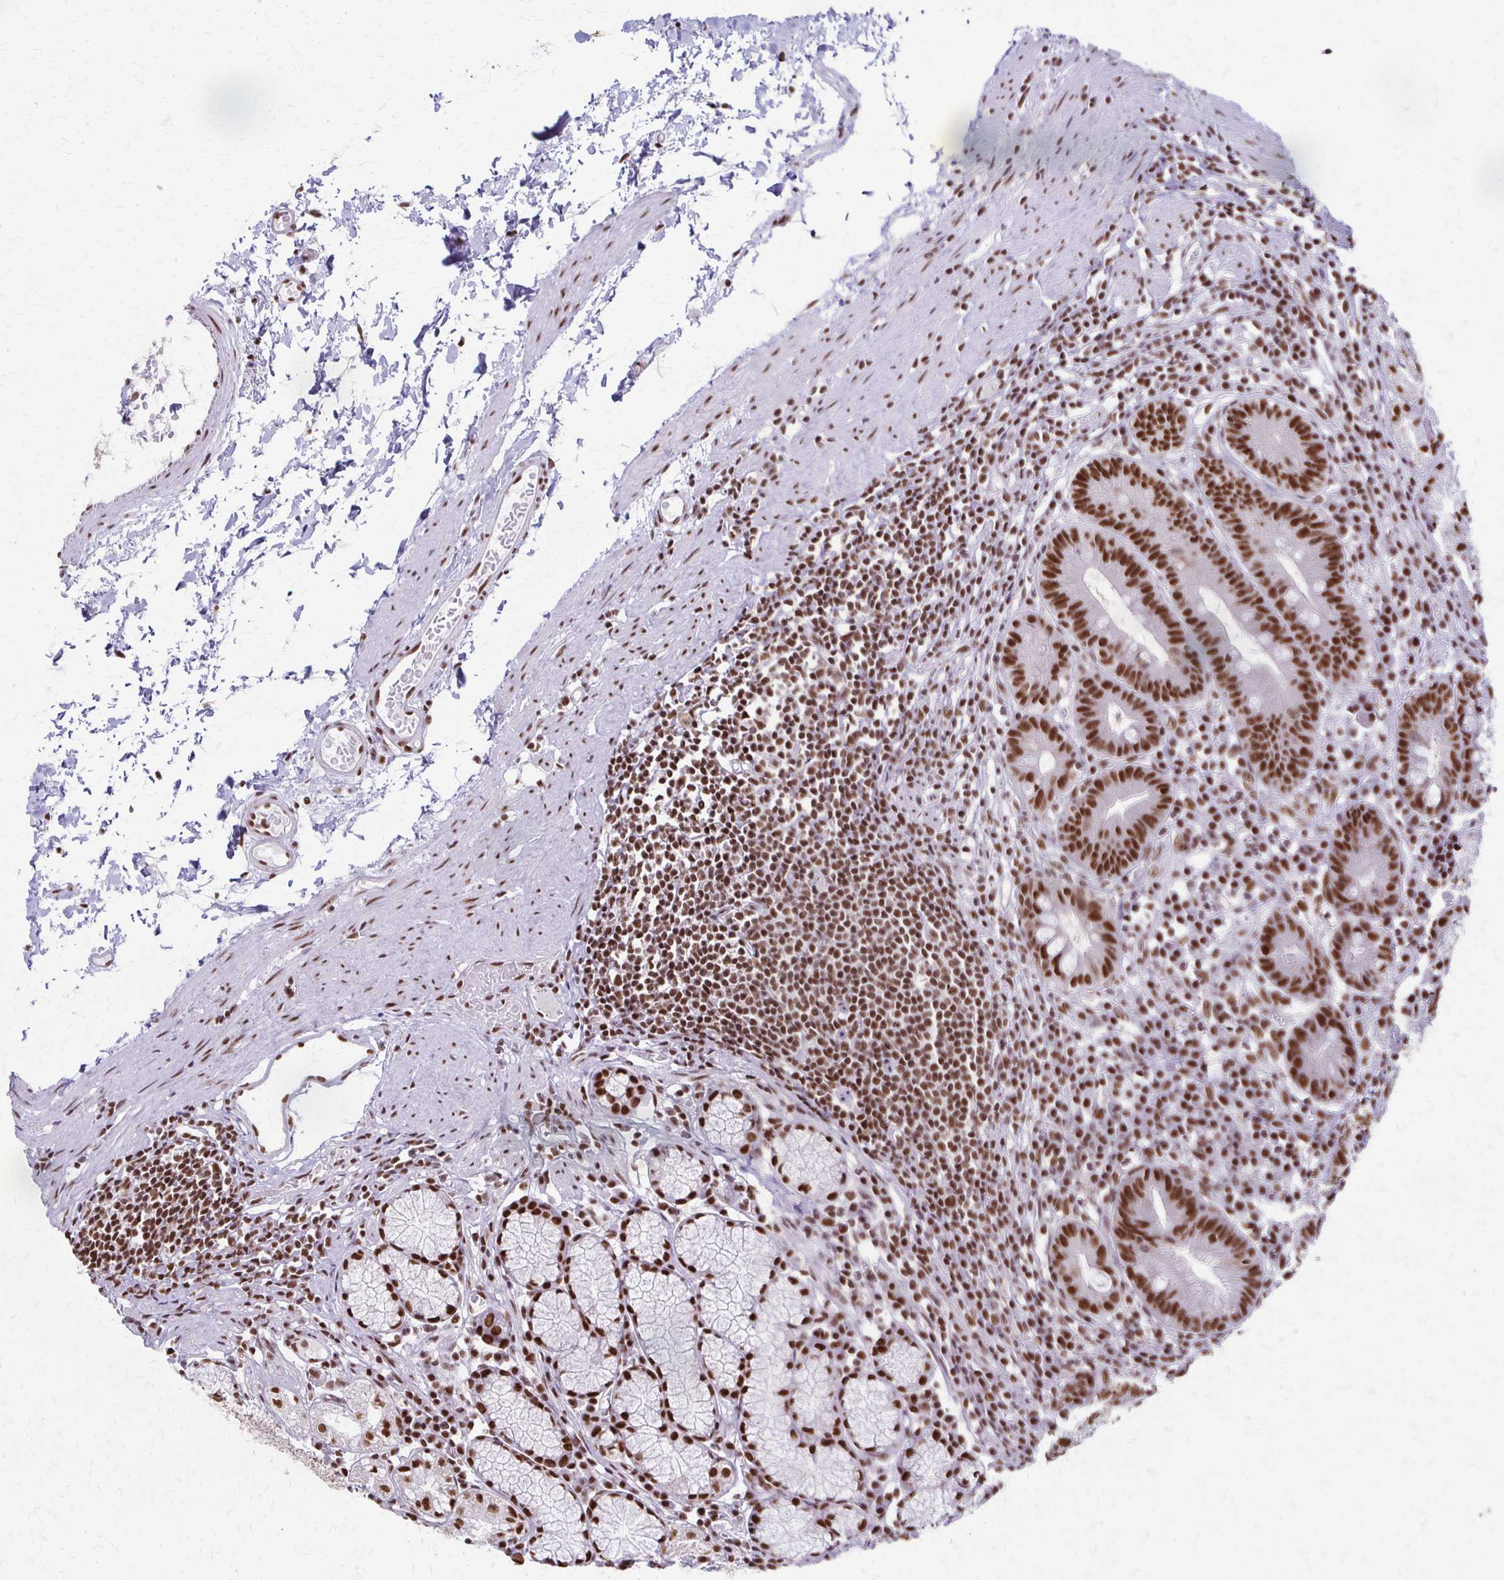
{"staining": {"intensity": "strong", "quantity": ">75%", "location": "nuclear"}, "tissue": "stomach", "cell_type": "Glandular cells", "image_type": "normal", "snomed": [{"axis": "morphology", "description": "Normal tissue, NOS"}, {"axis": "topography", "description": "Stomach"}], "caption": "Immunohistochemical staining of normal stomach reveals strong nuclear protein staining in approximately >75% of glandular cells.", "gene": "XRCC6", "patient": {"sex": "male", "age": 55}}